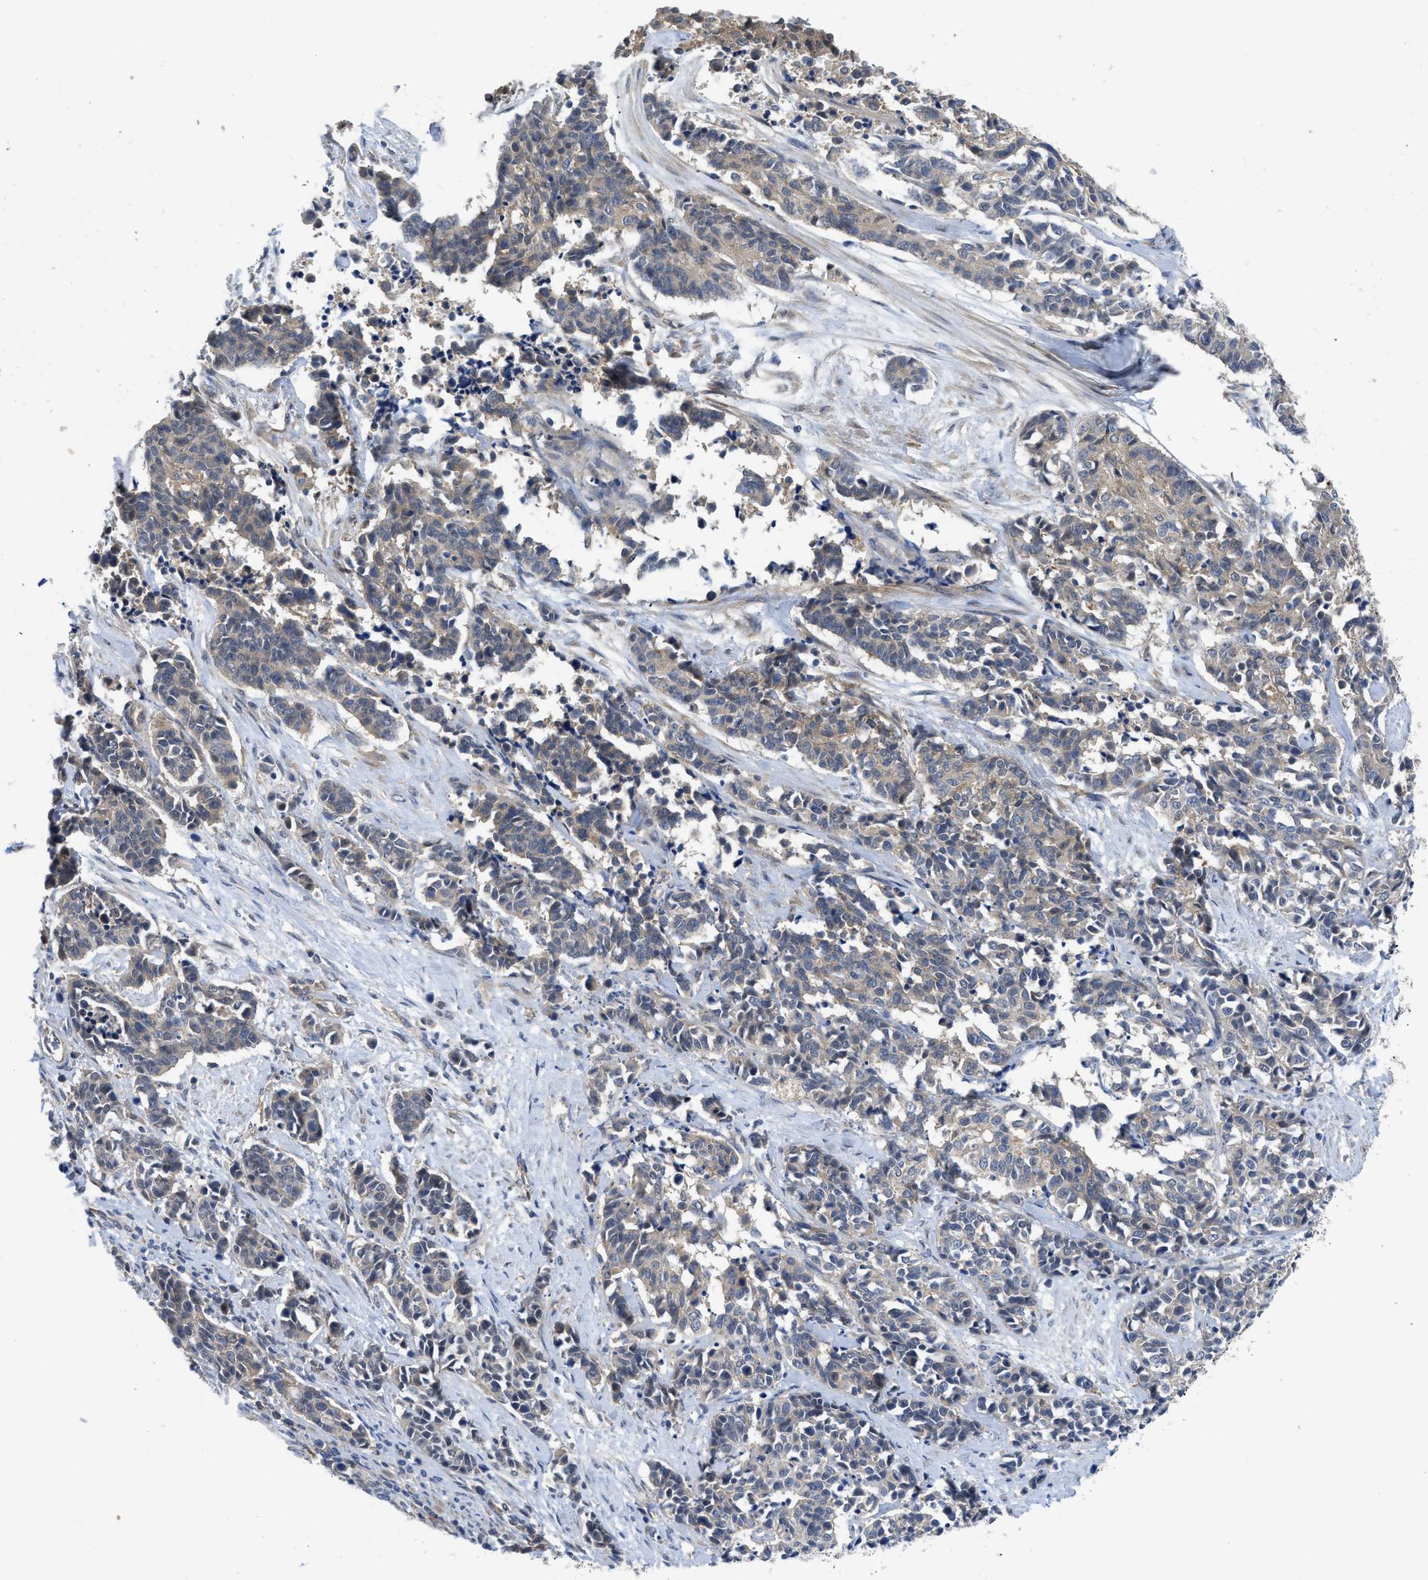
{"staining": {"intensity": "weak", "quantity": "<25%", "location": "cytoplasmic/membranous"}, "tissue": "cervical cancer", "cell_type": "Tumor cells", "image_type": "cancer", "snomed": [{"axis": "morphology", "description": "Squamous cell carcinoma, NOS"}, {"axis": "topography", "description": "Cervix"}], "caption": "Tumor cells show no significant staining in cervical cancer.", "gene": "PANX1", "patient": {"sex": "female", "age": 35}}